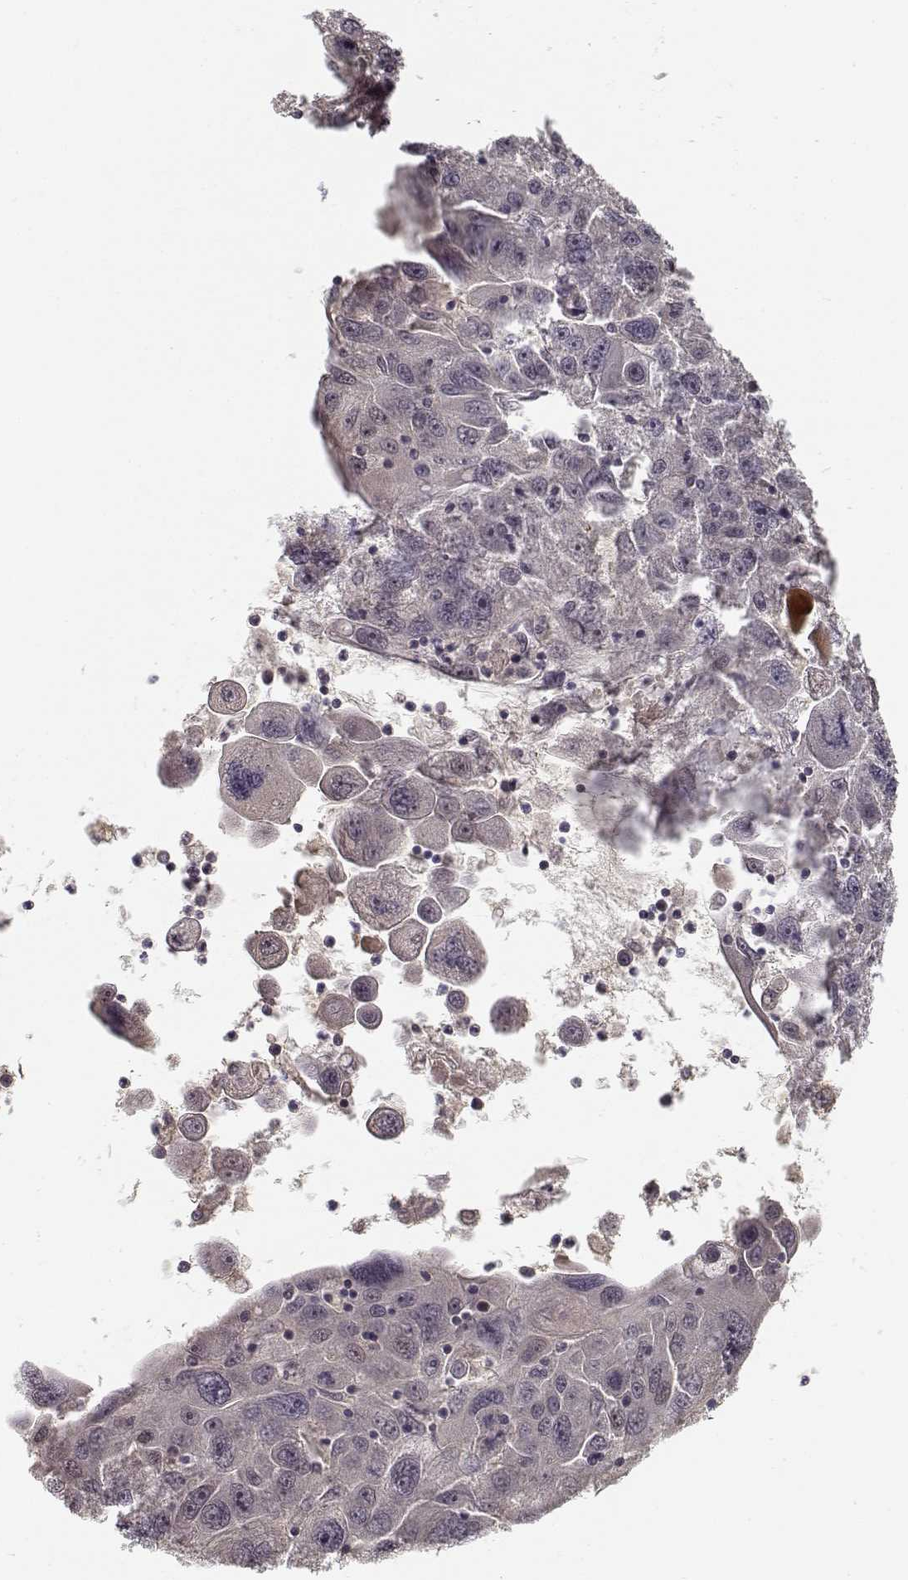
{"staining": {"intensity": "negative", "quantity": "none", "location": "none"}, "tissue": "stomach cancer", "cell_type": "Tumor cells", "image_type": "cancer", "snomed": [{"axis": "morphology", "description": "Adenocarcinoma, NOS"}, {"axis": "topography", "description": "Stomach"}], "caption": "This is an immunohistochemistry photomicrograph of stomach cancer. There is no expression in tumor cells.", "gene": "RGS9BP", "patient": {"sex": "male", "age": 56}}